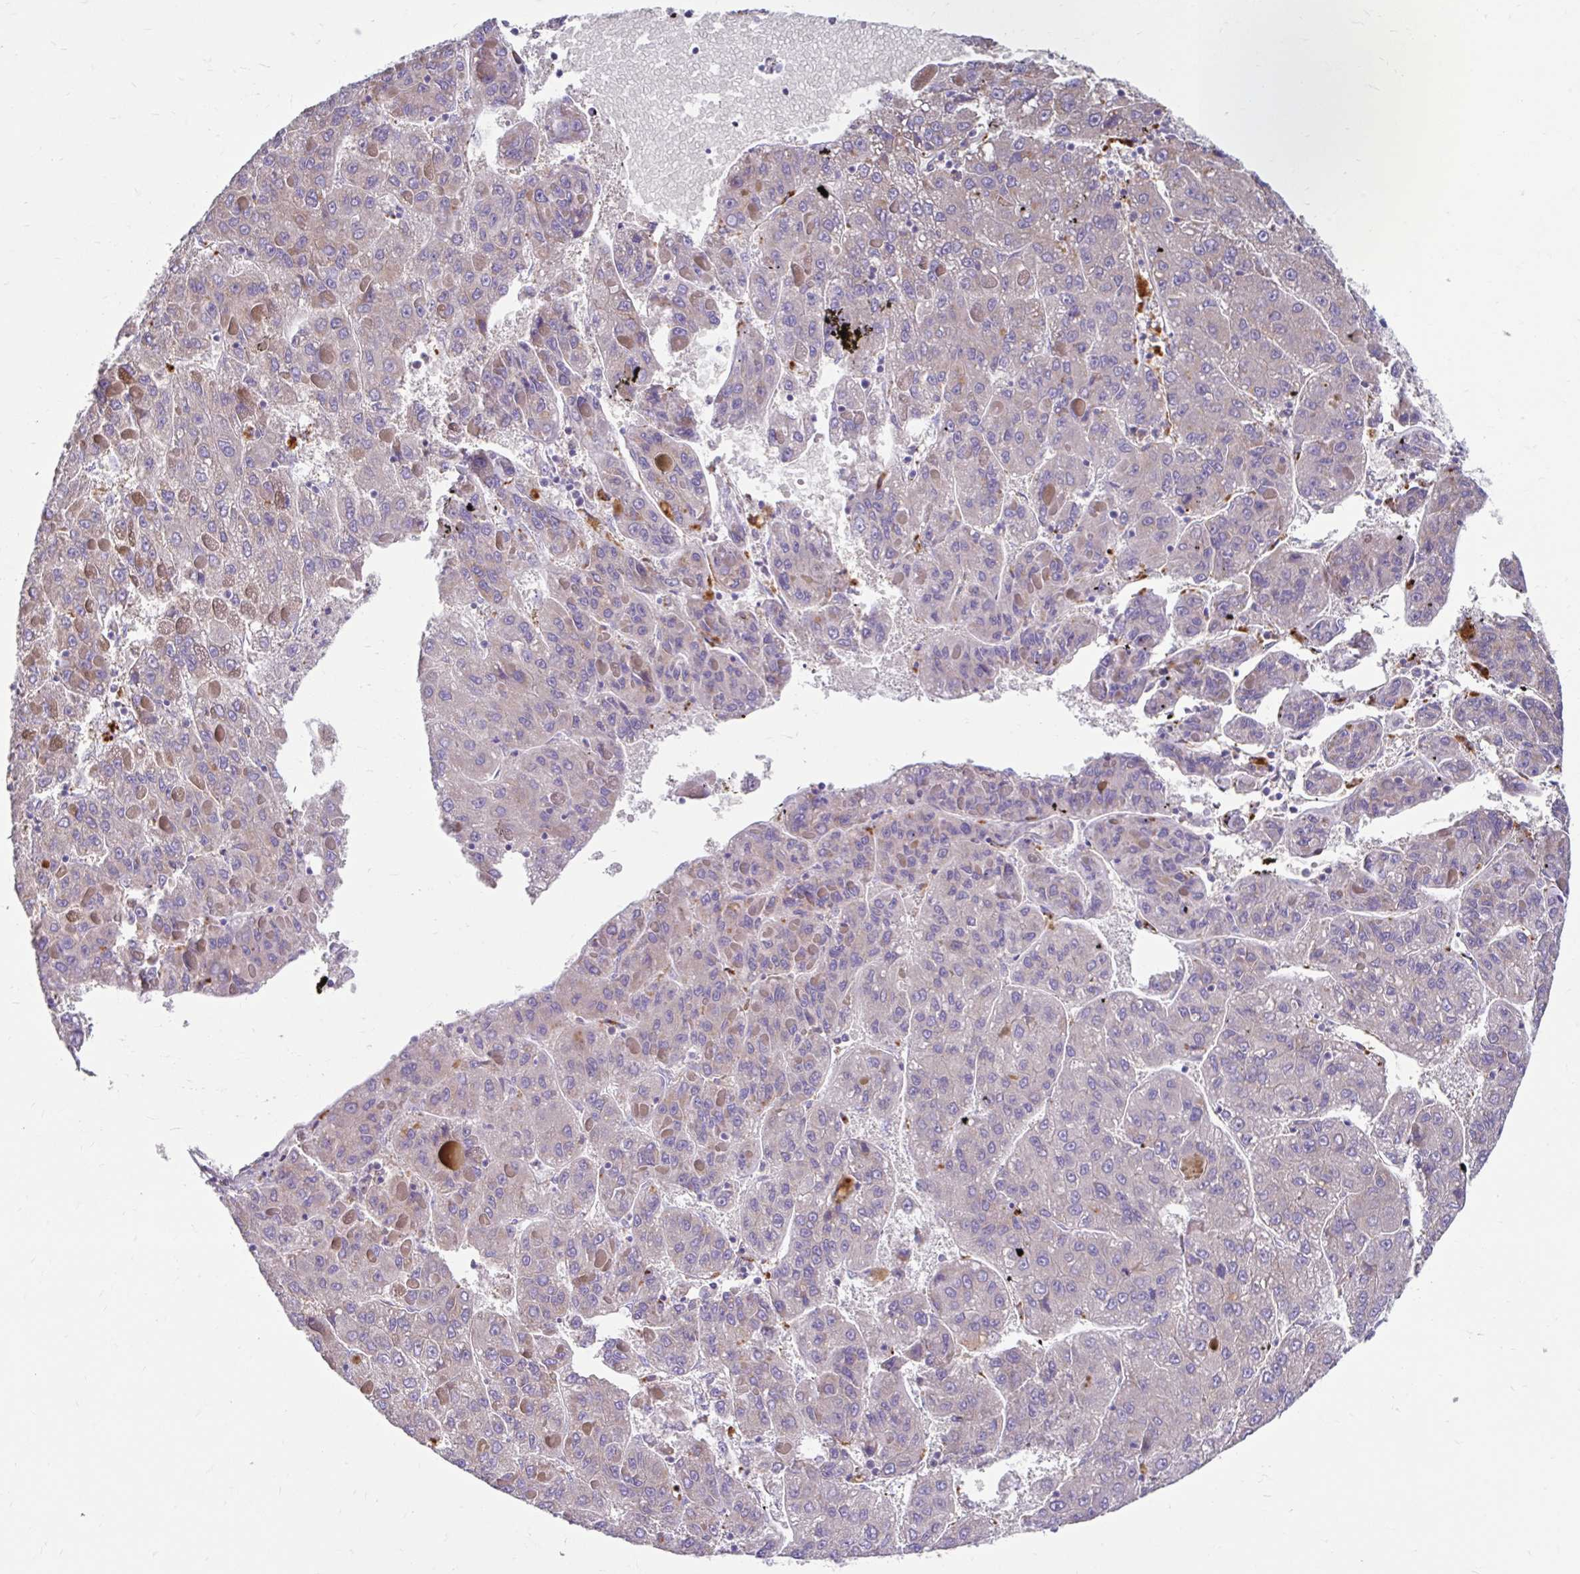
{"staining": {"intensity": "weak", "quantity": "25%-75%", "location": "cytoplasmic/membranous"}, "tissue": "liver cancer", "cell_type": "Tumor cells", "image_type": "cancer", "snomed": [{"axis": "morphology", "description": "Carcinoma, Hepatocellular, NOS"}, {"axis": "topography", "description": "Liver"}], "caption": "Tumor cells demonstrate weak cytoplasmic/membranous positivity in about 25%-75% of cells in hepatocellular carcinoma (liver).", "gene": "ZNF33A", "patient": {"sex": "female", "age": 82}}